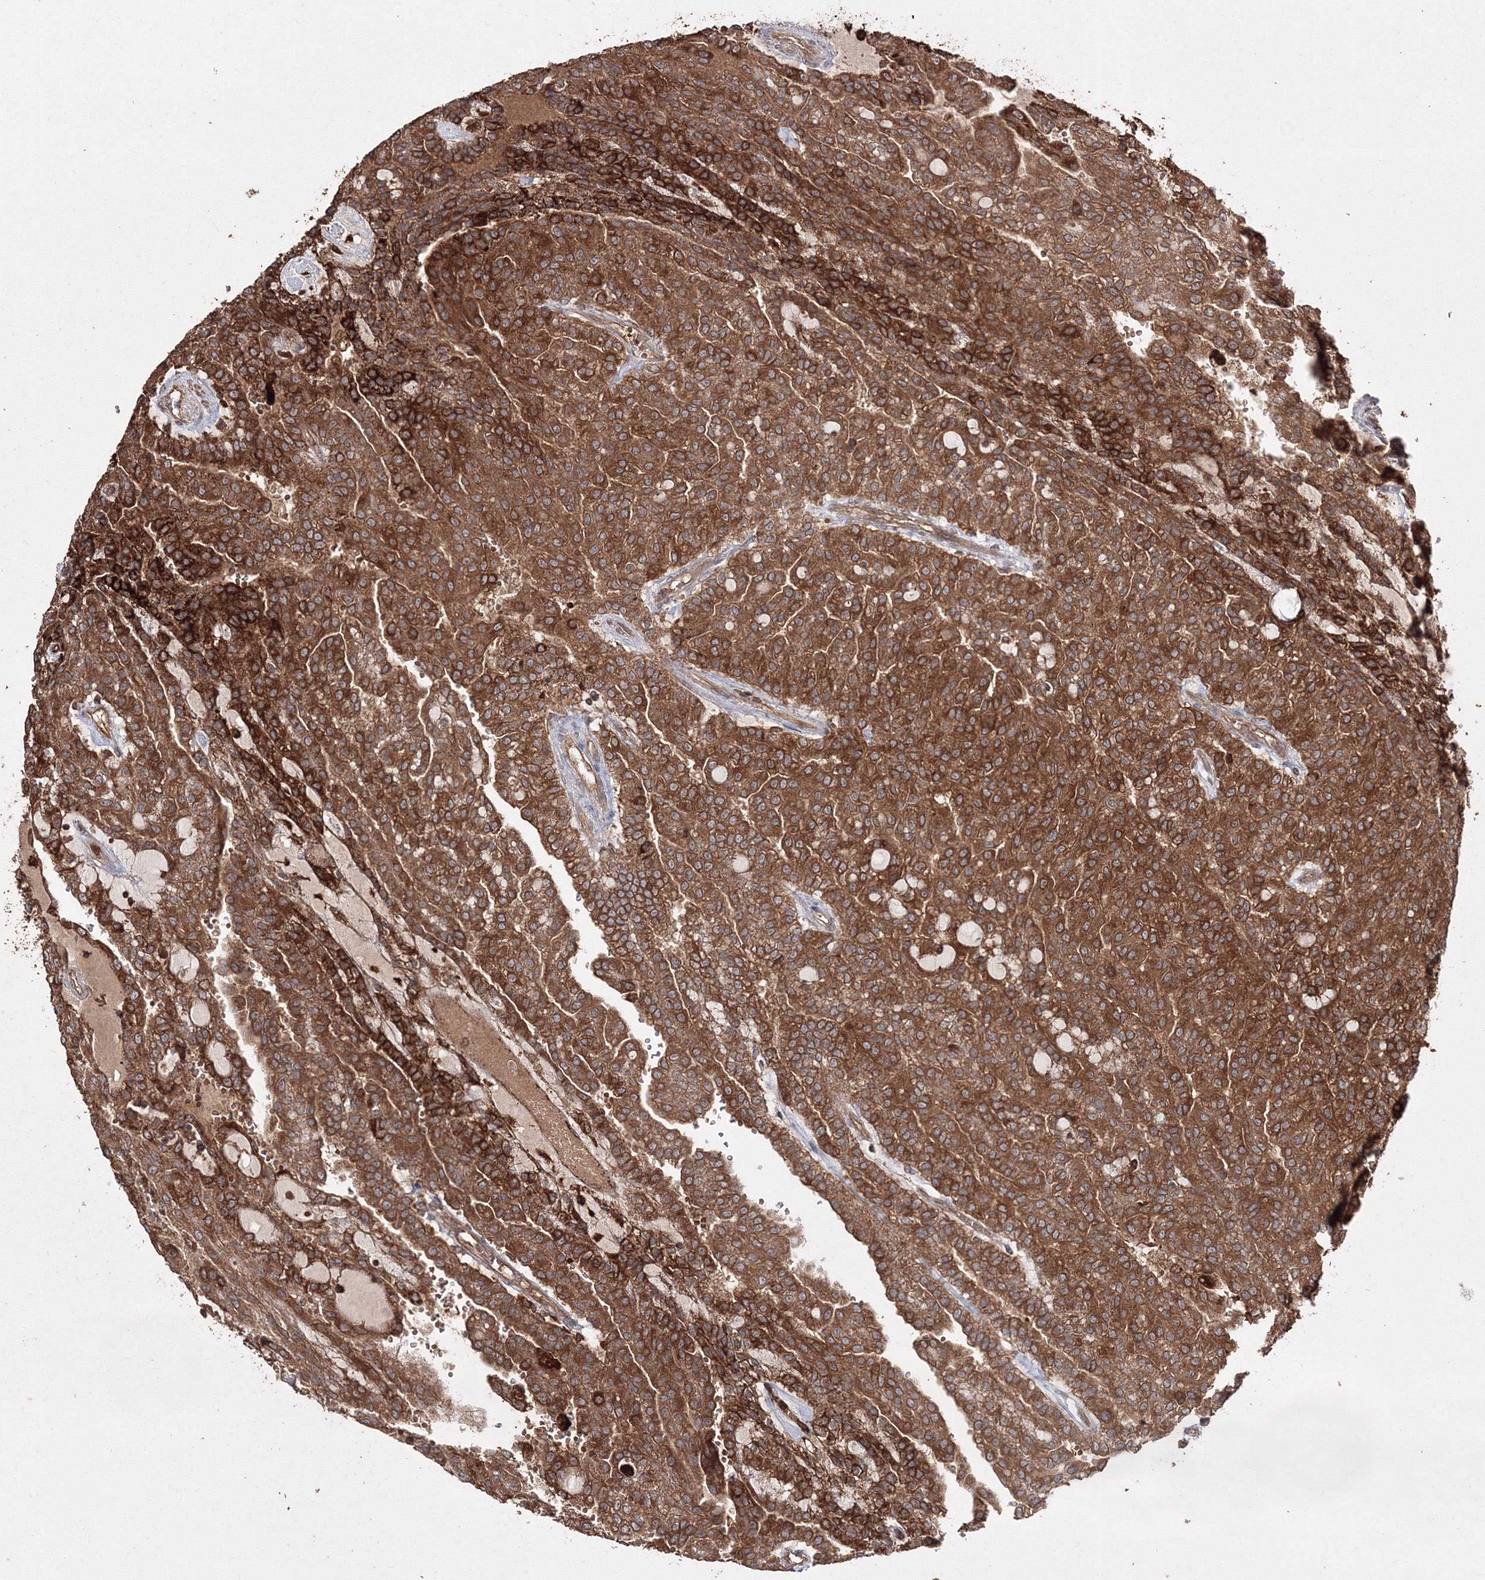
{"staining": {"intensity": "strong", "quantity": ">75%", "location": "cytoplasmic/membranous"}, "tissue": "renal cancer", "cell_type": "Tumor cells", "image_type": "cancer", "snomed": [{"axis": "morphology", "description": "Adenocarcinoma, NOS"}, {"axis": "topography", "description": "Kidney"}], "caption": "Strong cytoplasmic/membranous staining for a protein is seen in approximately >75% of tumor cells of renal cancer using immunohistochemistry (IHC).", "gene": "DDO", "patient": {"sex": "male", "age": 63}}